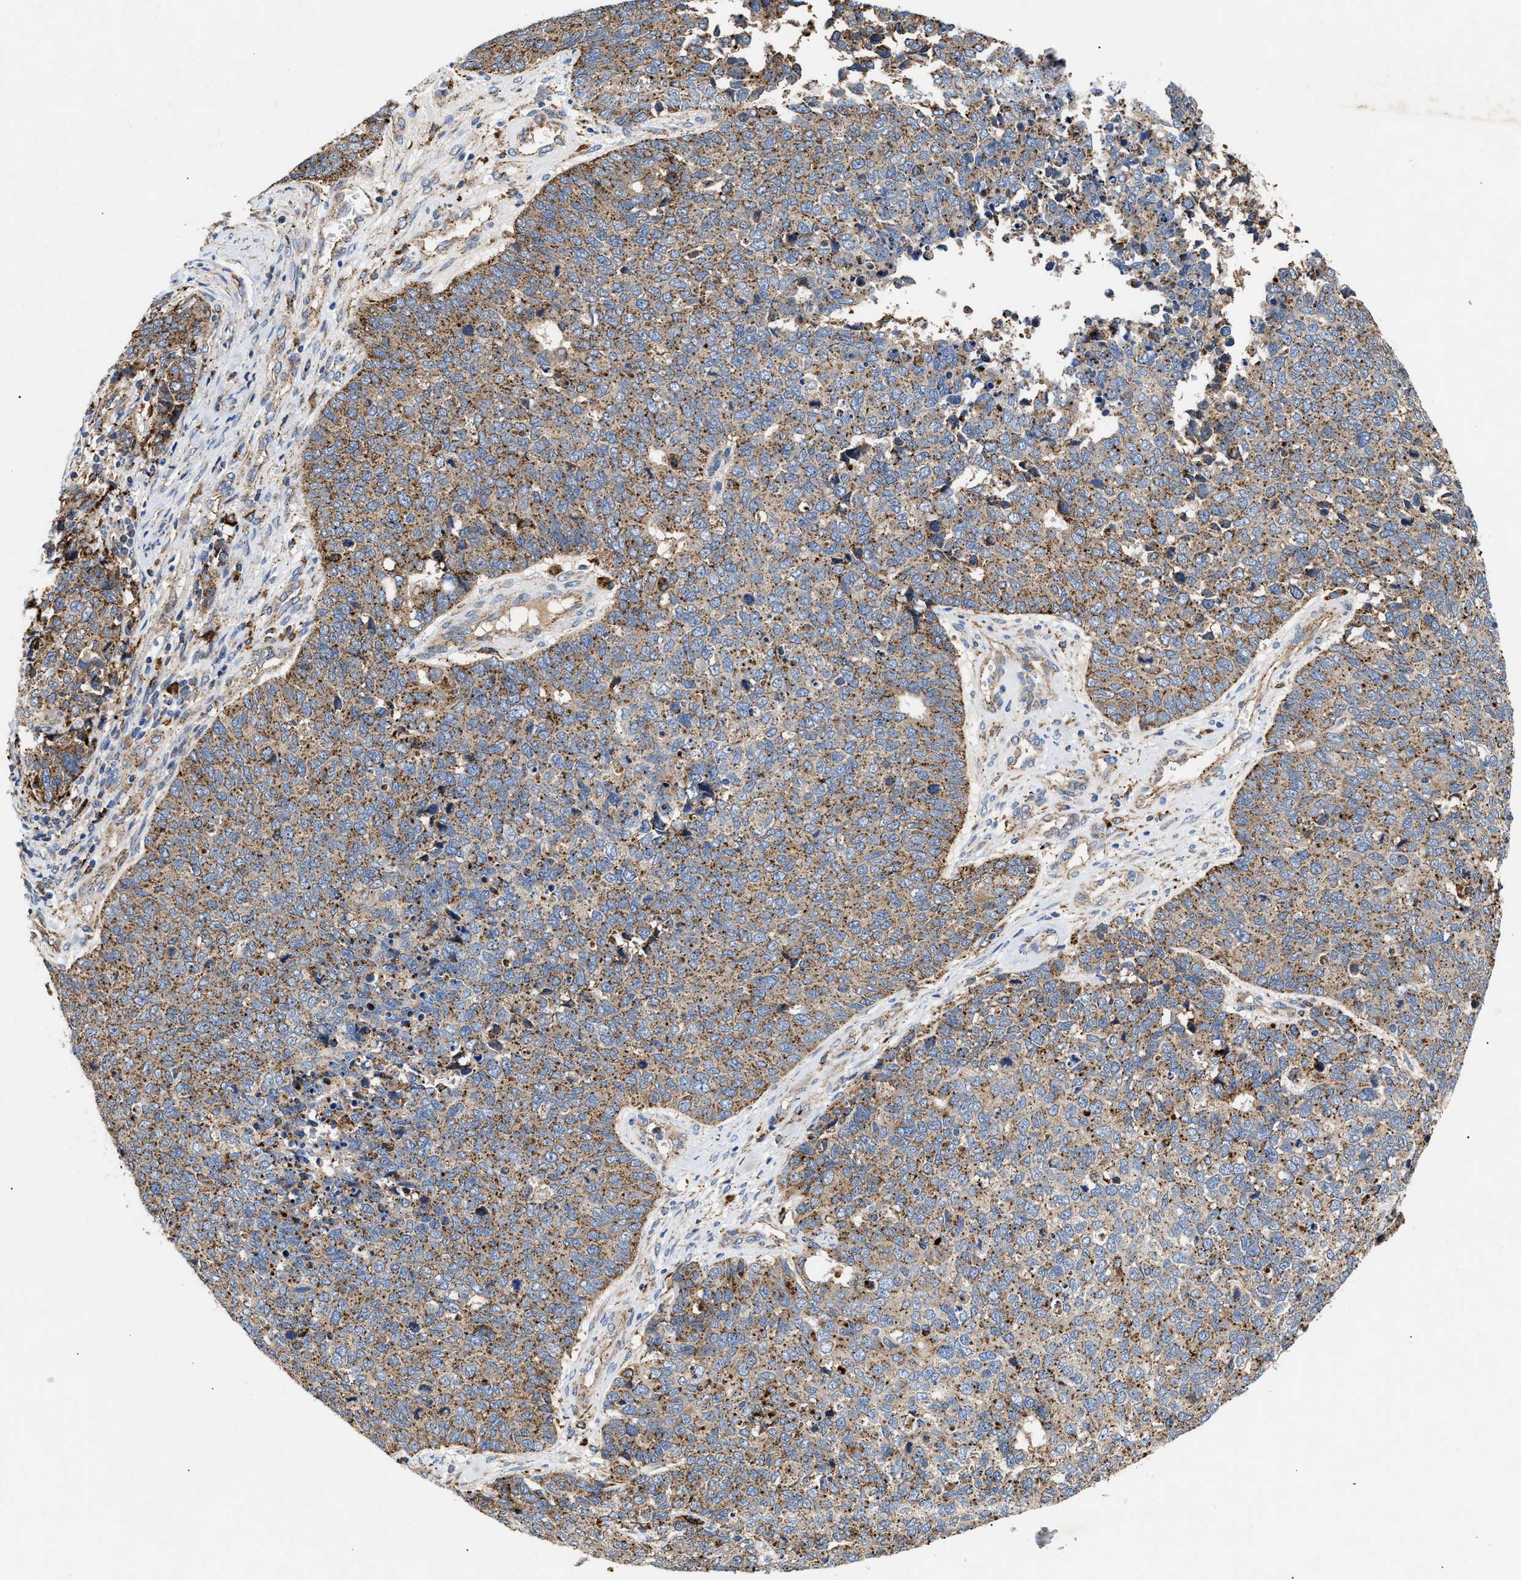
{"staining": {"intensity": "moderate", "quantity": ">75%", "location": "cytoplasmic/membranous"}, "tissue": "cervical cancer", "cell_type": "Tumor cells", "image_type": "cancer", "snomed": [{"axis": "morphology", "description": "Squamous cell carcinoma, NOS"}, {"axis": "topography", "description": "Cervix"}], "caption": "High-magnification brightfield microscopy of cervical cancer stained with DAB (brown) and counterstained with hematoxylin (blue). tumor cells exhibit moderate cytoplasmic/membranous staining is appreciated in approximately>75% of cells.", "gene": "CCDC146", "patient": {"sex": "female", "age": 63}}